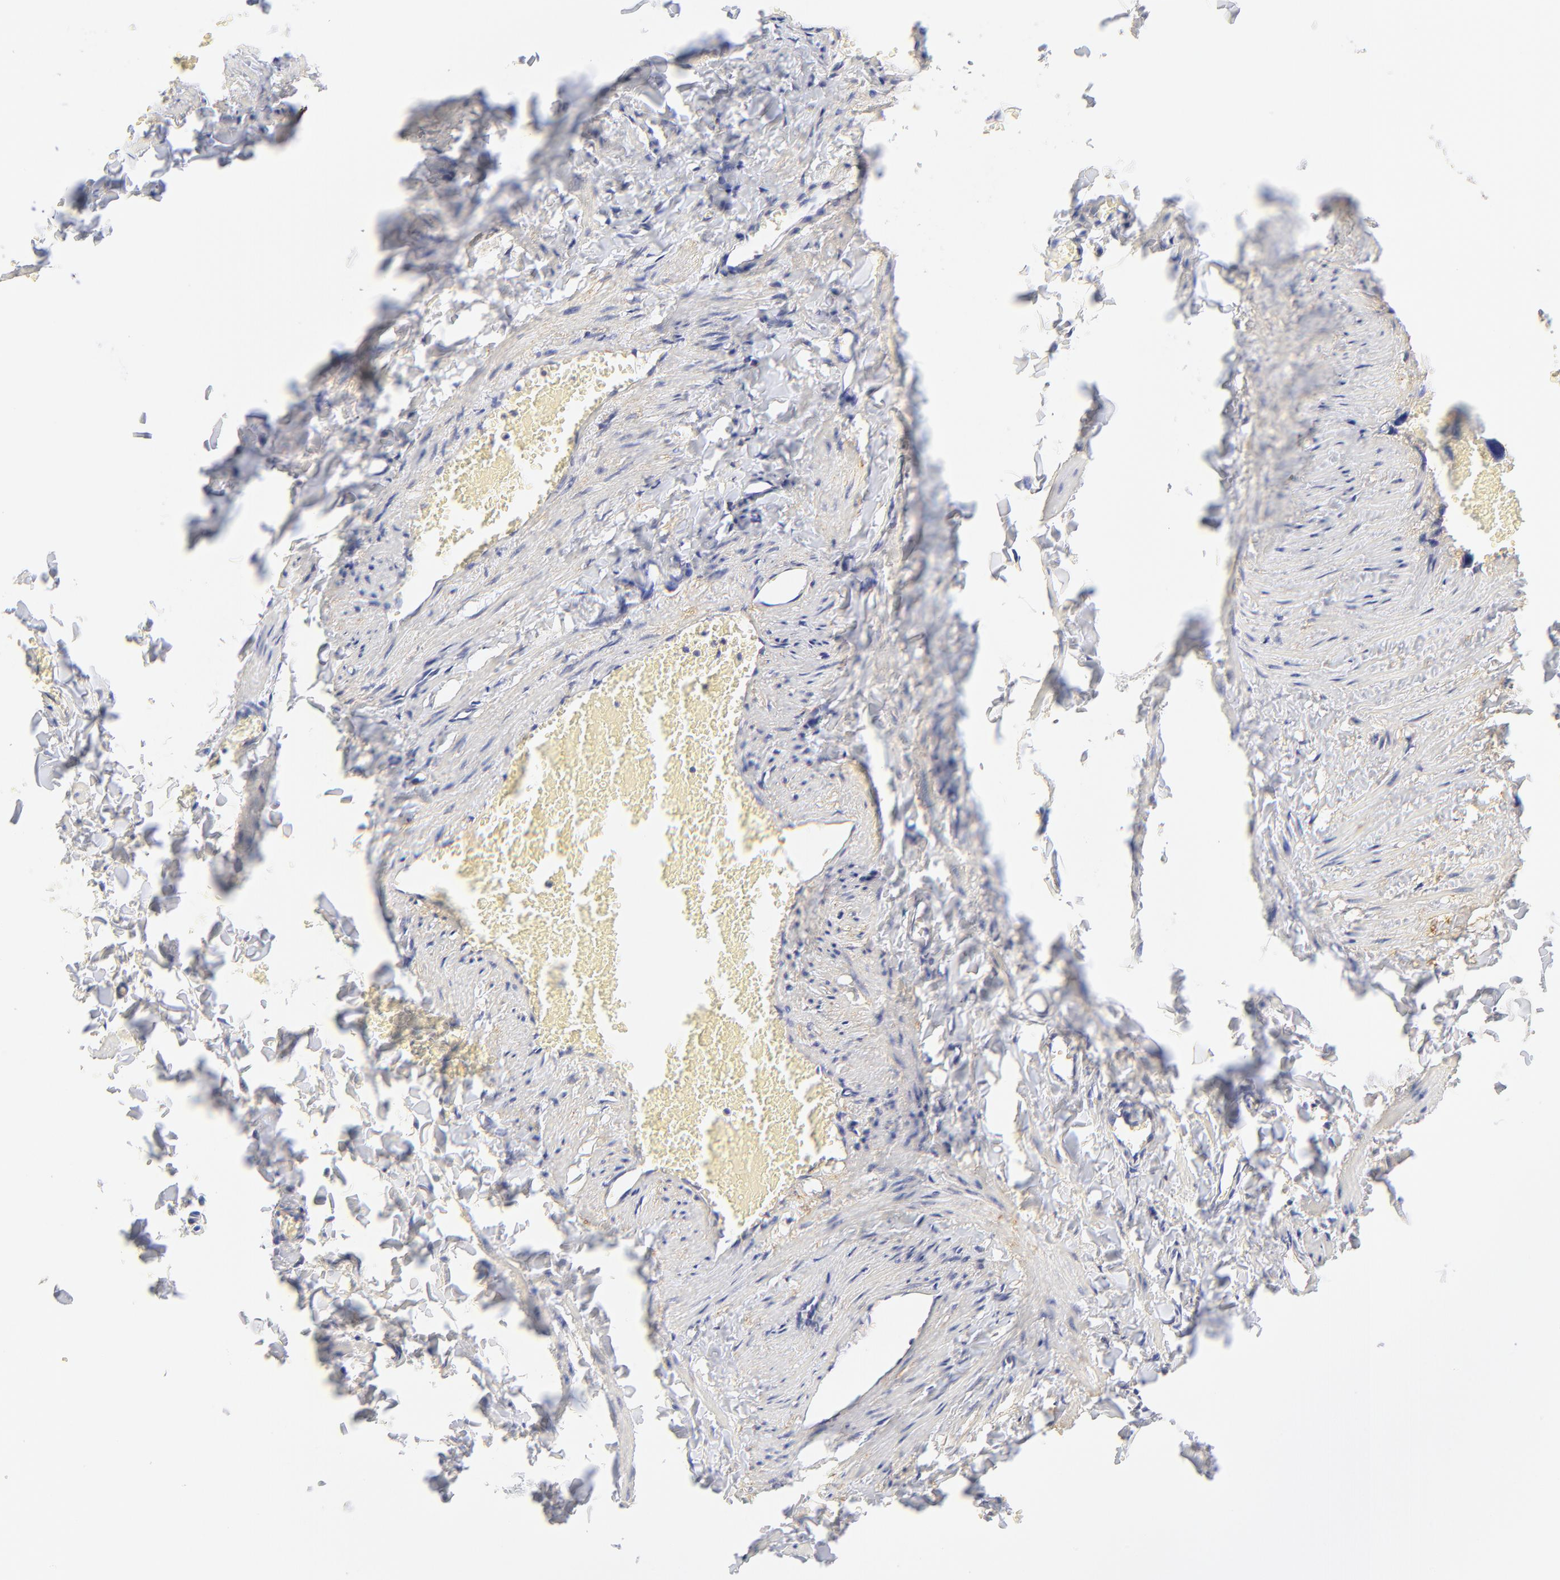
{"staining": {"intensity": "weak", "quantity": ">75%", "location": "cytoplasmic/membranous"}, "tissue": "adipose tissue", "cell_type": "Adipocytes", "image_type": "normal", "snomed": [{"axis": "morphology", "description": "Normal tissue, NOS"}, {"axis": "topography", "description": "Vascular tissue"}], "caption": "Weak cytoplasmic/membranous protein positivity is seen in about >75% of adipocytes in adipose tissue.", "gene": "MDGA2", "patient": {"sex": "male", "age": 41}}